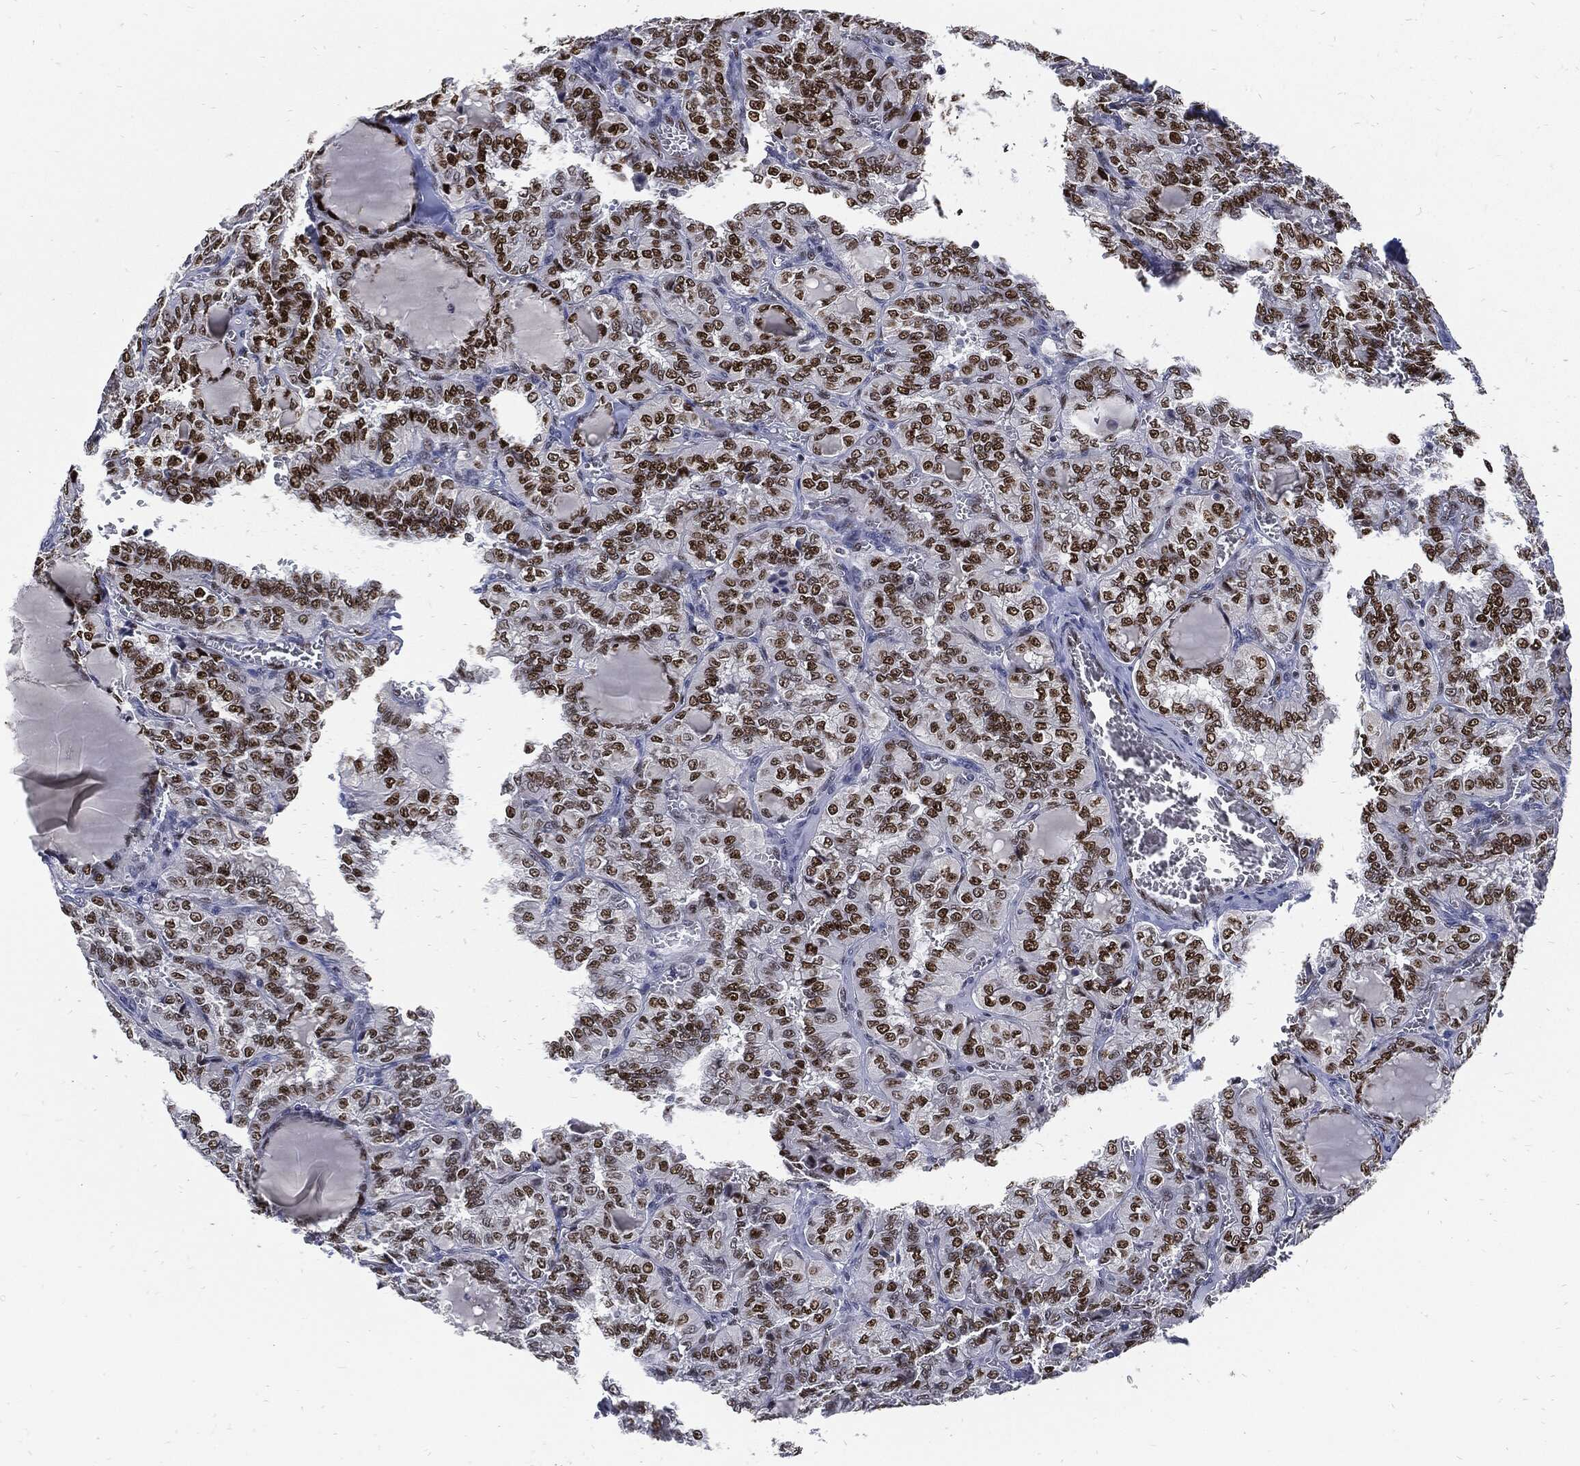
{"staining": {"intensity": "strong", "quantity": ">75%", "location": "nuclear"}, "tissue": "thyroid cancer", "cell_type": "Tumor cells", "image_type": "cancer", "snomed": [{"axis": "morphology", "description": "Papillary adenocarcinoma, NOS"}, {"axis": "topography", "description": "Thyroid gland"}], "caption": "This micrograph displays thyroid cancer stained with IHC to label a protein in brown. The nuclear of tumor cells show strong positivity for the protein. Nuclei are counter-stained blue.", "gene": "NBN", "patient": {"sex": "female", "age": 41}}